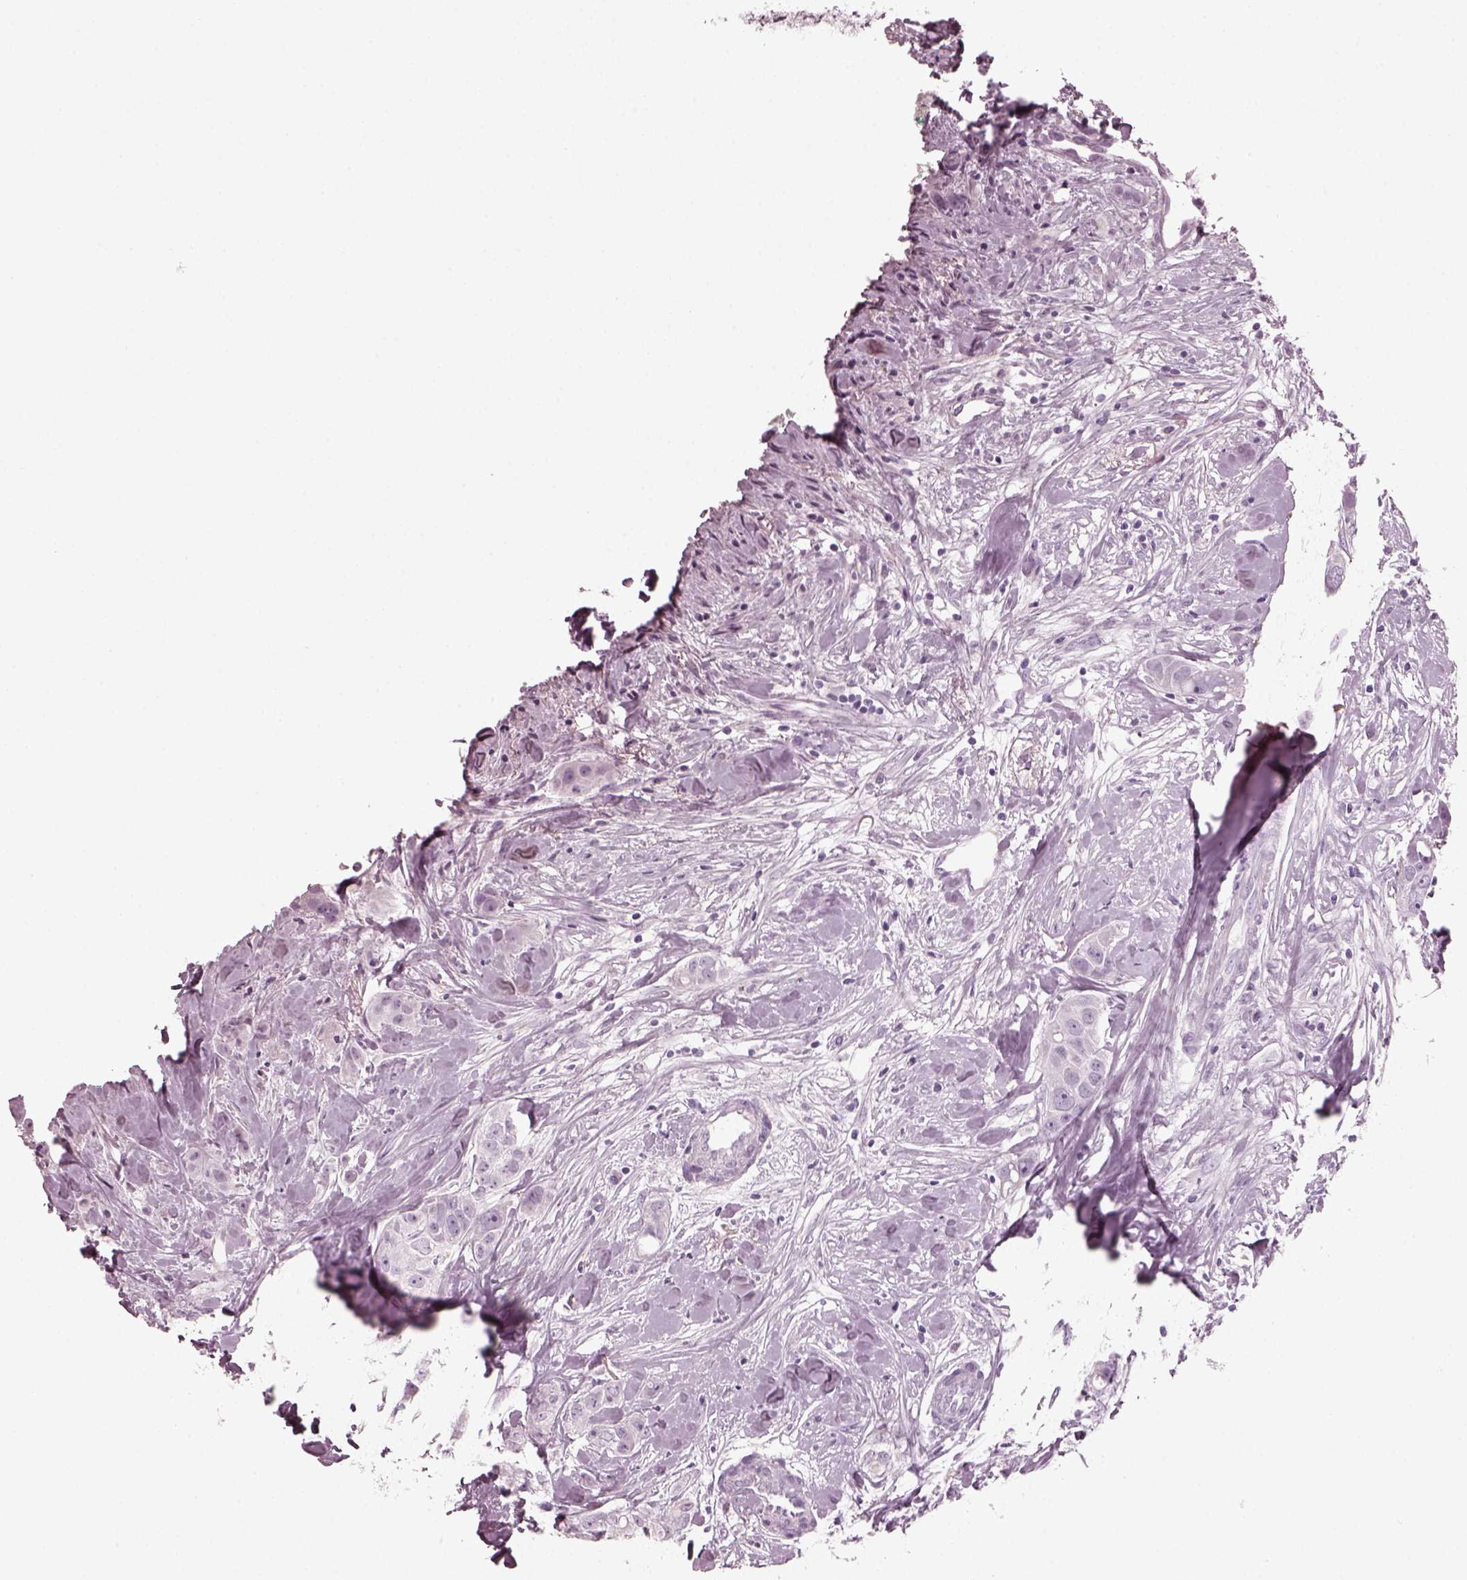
{"staining": {"intensity": "negative", "quantity": "none", "location": "none"}, "tissue": "breast cancer", "cell_type": "Tumor cells", "image_type": "cancer", "snomed": [{"axis": "morphology", "description": "Duct carcinoma"}, {"axis": "topography", "description": "Breast"}], "caption": "DAB (3,3'-diaminobenzidine) immunohistochemical staining of intraductal carcinoma (breast) reveals no significant staining in tumor cells. (DAB IHC visualized using brightfield microscopy, high magnification).", "gene": "RCVRN", "patient": {"sex": "female", "age": 43}}